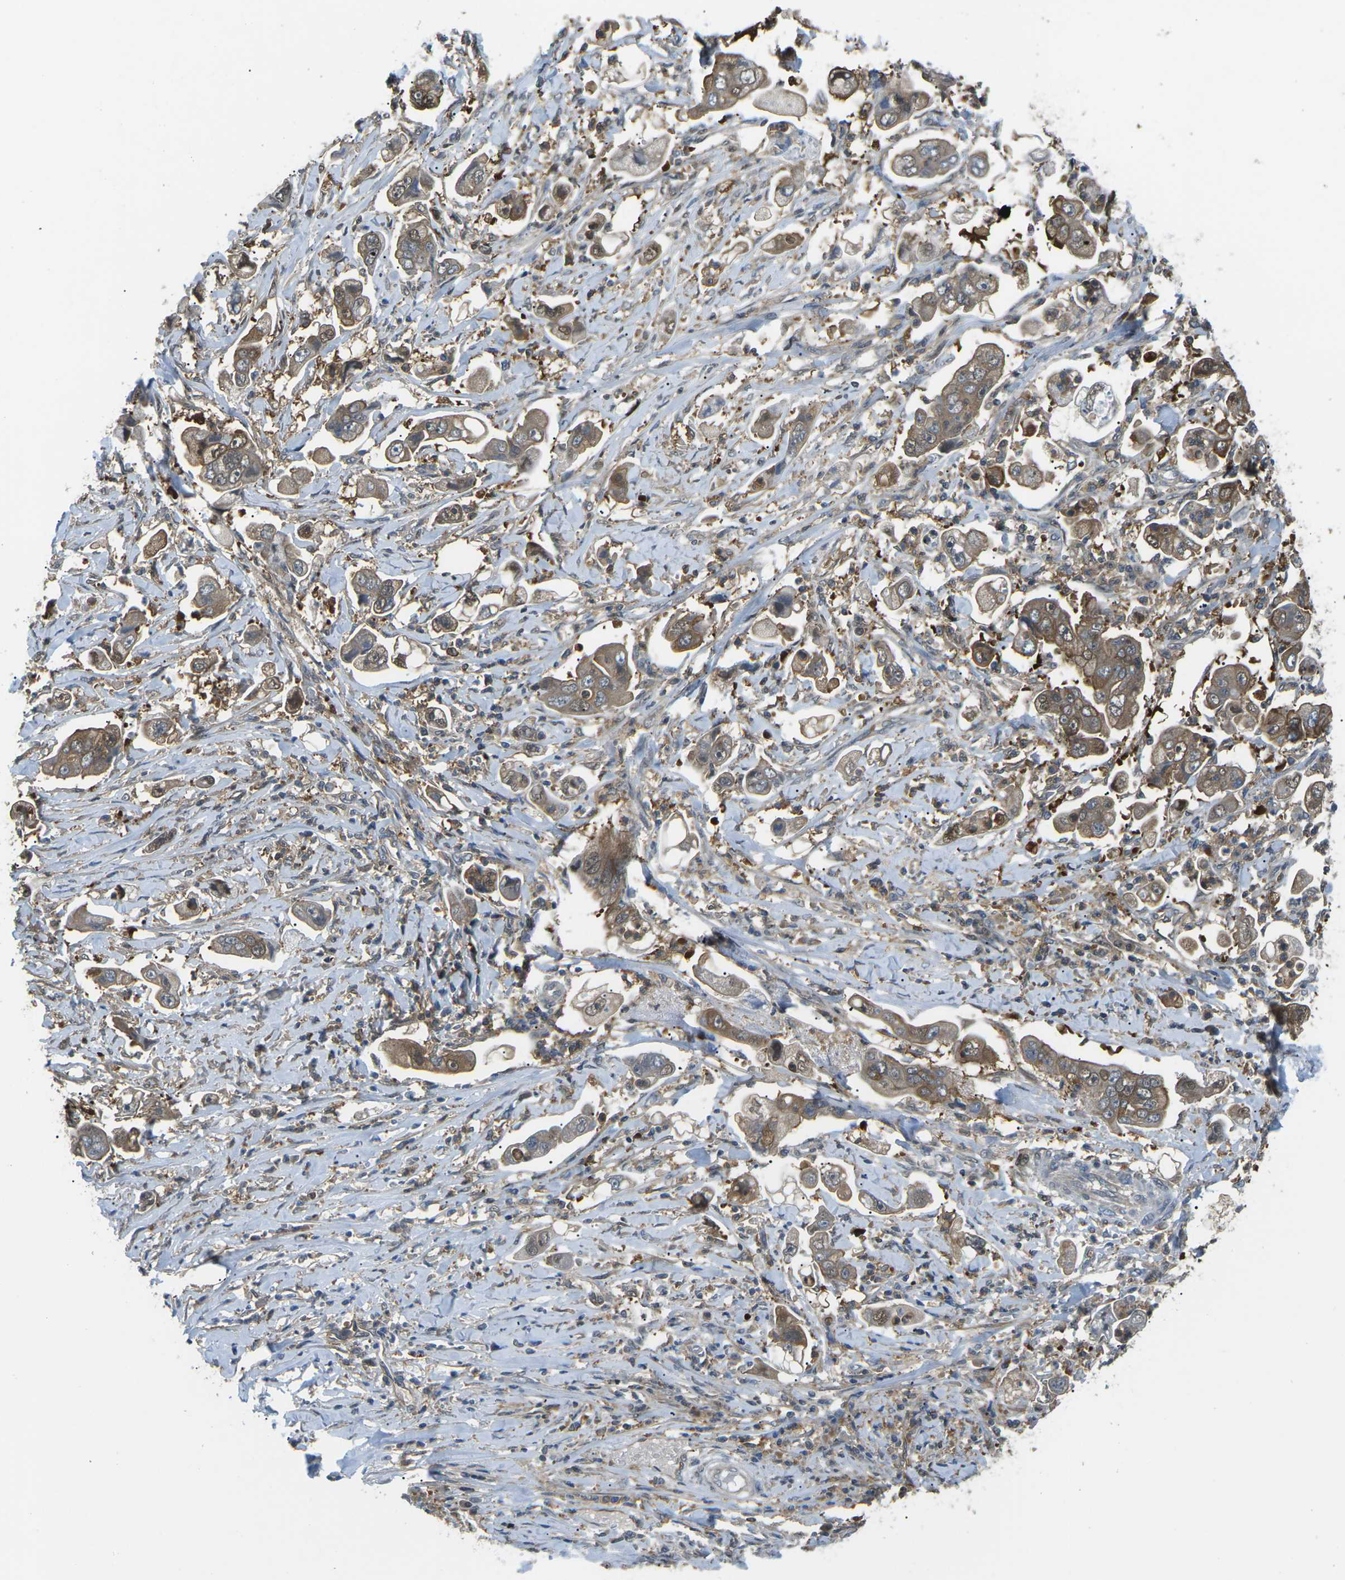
{"staining": {"intensity": "moderate", "quantity": ">75%", "location": "cytoplasmic/membranous"}, "tissue": "stomach cancer", "cell_type": "Tumor cells", "image_type": "cancer", "snomed": [{"axis": "morphology", "description": "Adenocarcinoma, NOS"}, {"axis": "topography", "description": "Stomach"}], "caption": "Stomach cancer (adenocarcinoma) stained with immunohistochemistry (IHC) reveals moderate cytoplasmic/membranous expression in about >75% of tumor cells. (IHC, brightfield microscopy, high magnification).", "gene": "PIEZO2", "patient": {"sex": "male", "age": 62}}